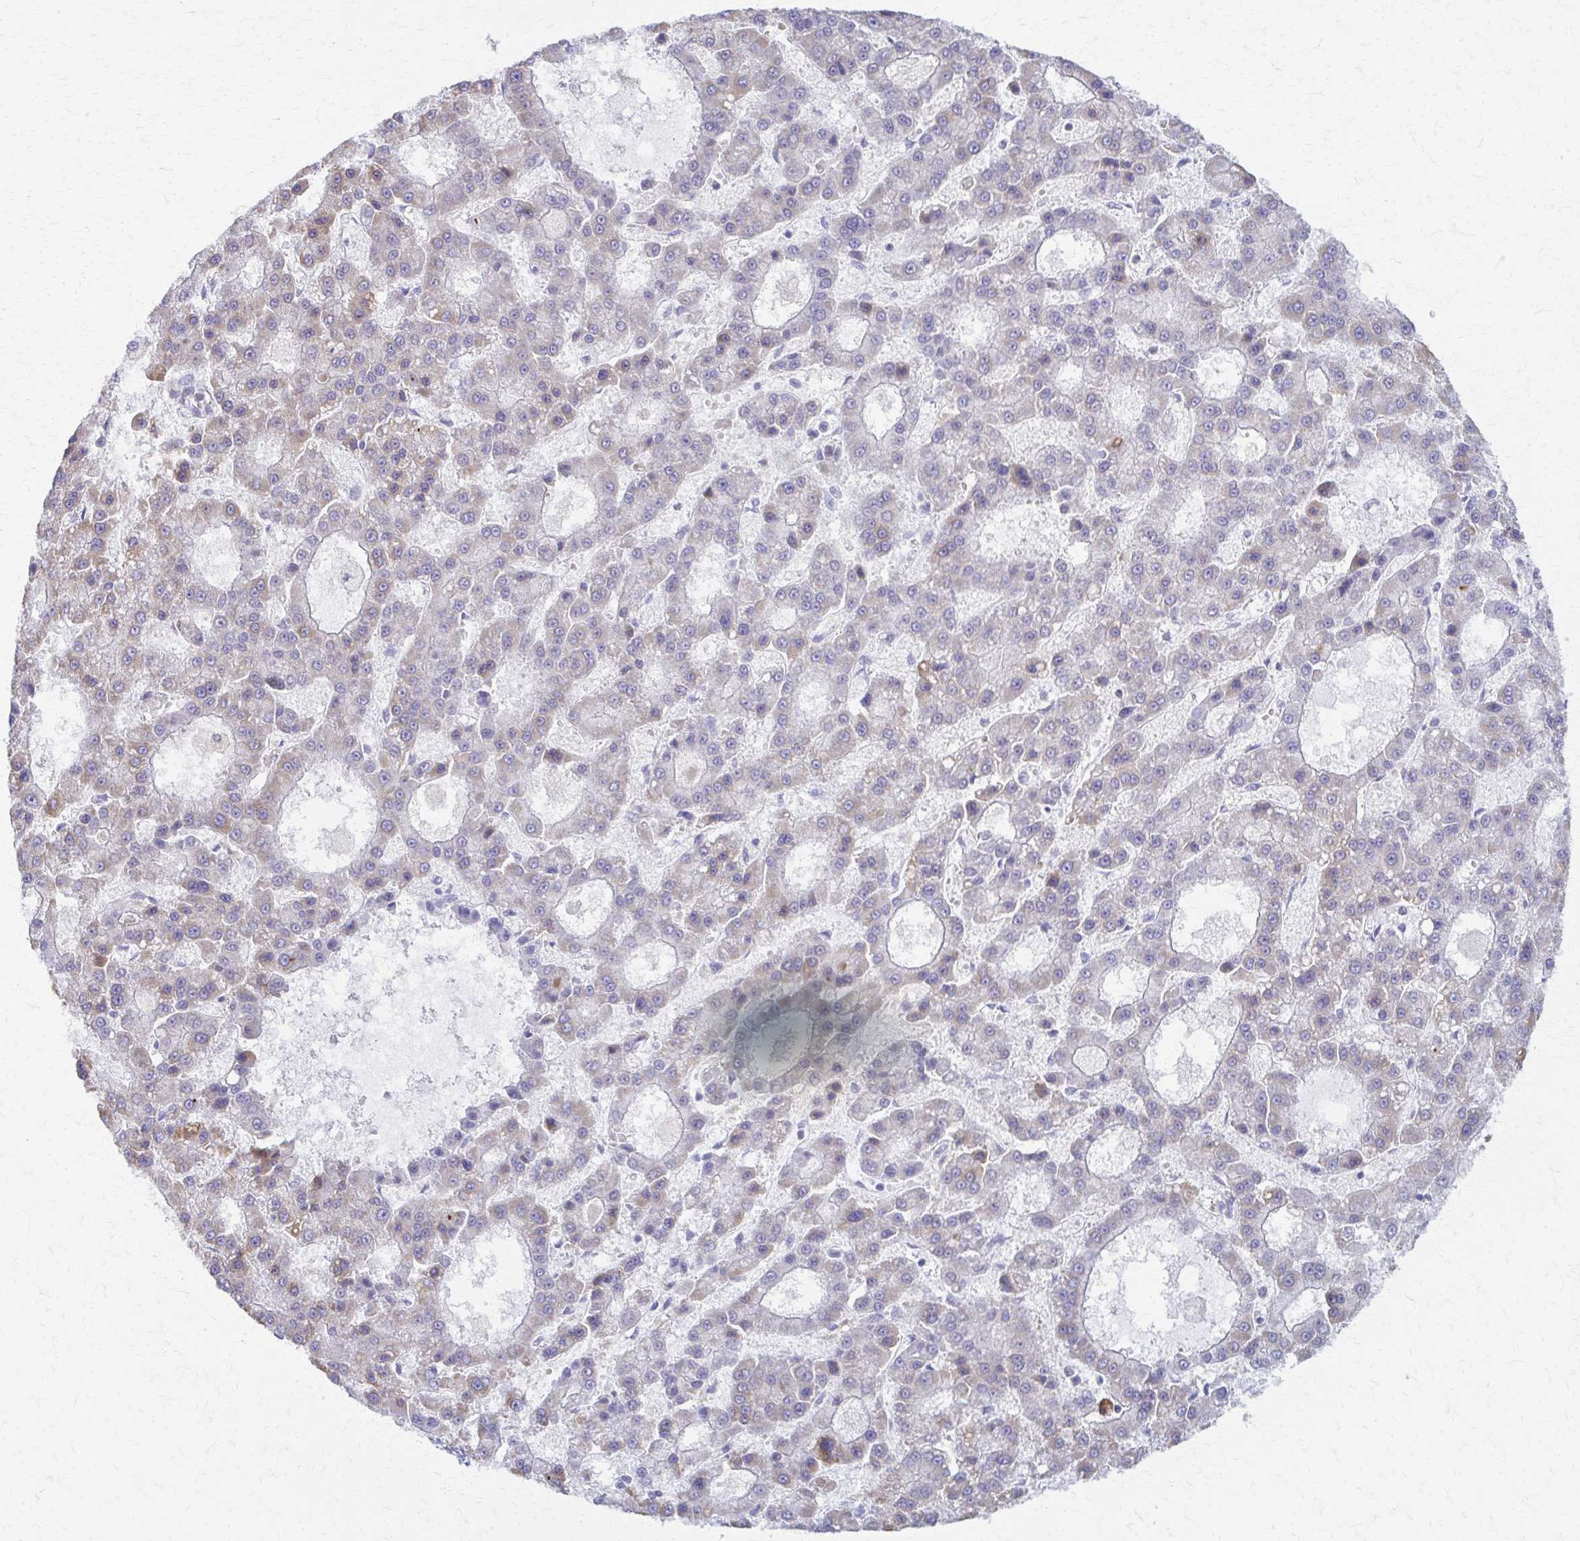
{"staining": {"intensity": "weak", "quantity": "<25%", "location": "cytoplasmic/membranous"}, "tissue": "liver cancer", "cell_type": "Tumor cells", "image_type": "cancer", "snomed": [{"axis": "morphology", "description": "Carcinoma, Hepatocellular, NOS"}, {"axis": "topography", "description": "Liver"}], "caption": "Tumor cells are negative for brown protein staining in liver cancer.", "gene": "RHOBTB2", "patient": {"sex": "male", "age": 70}}